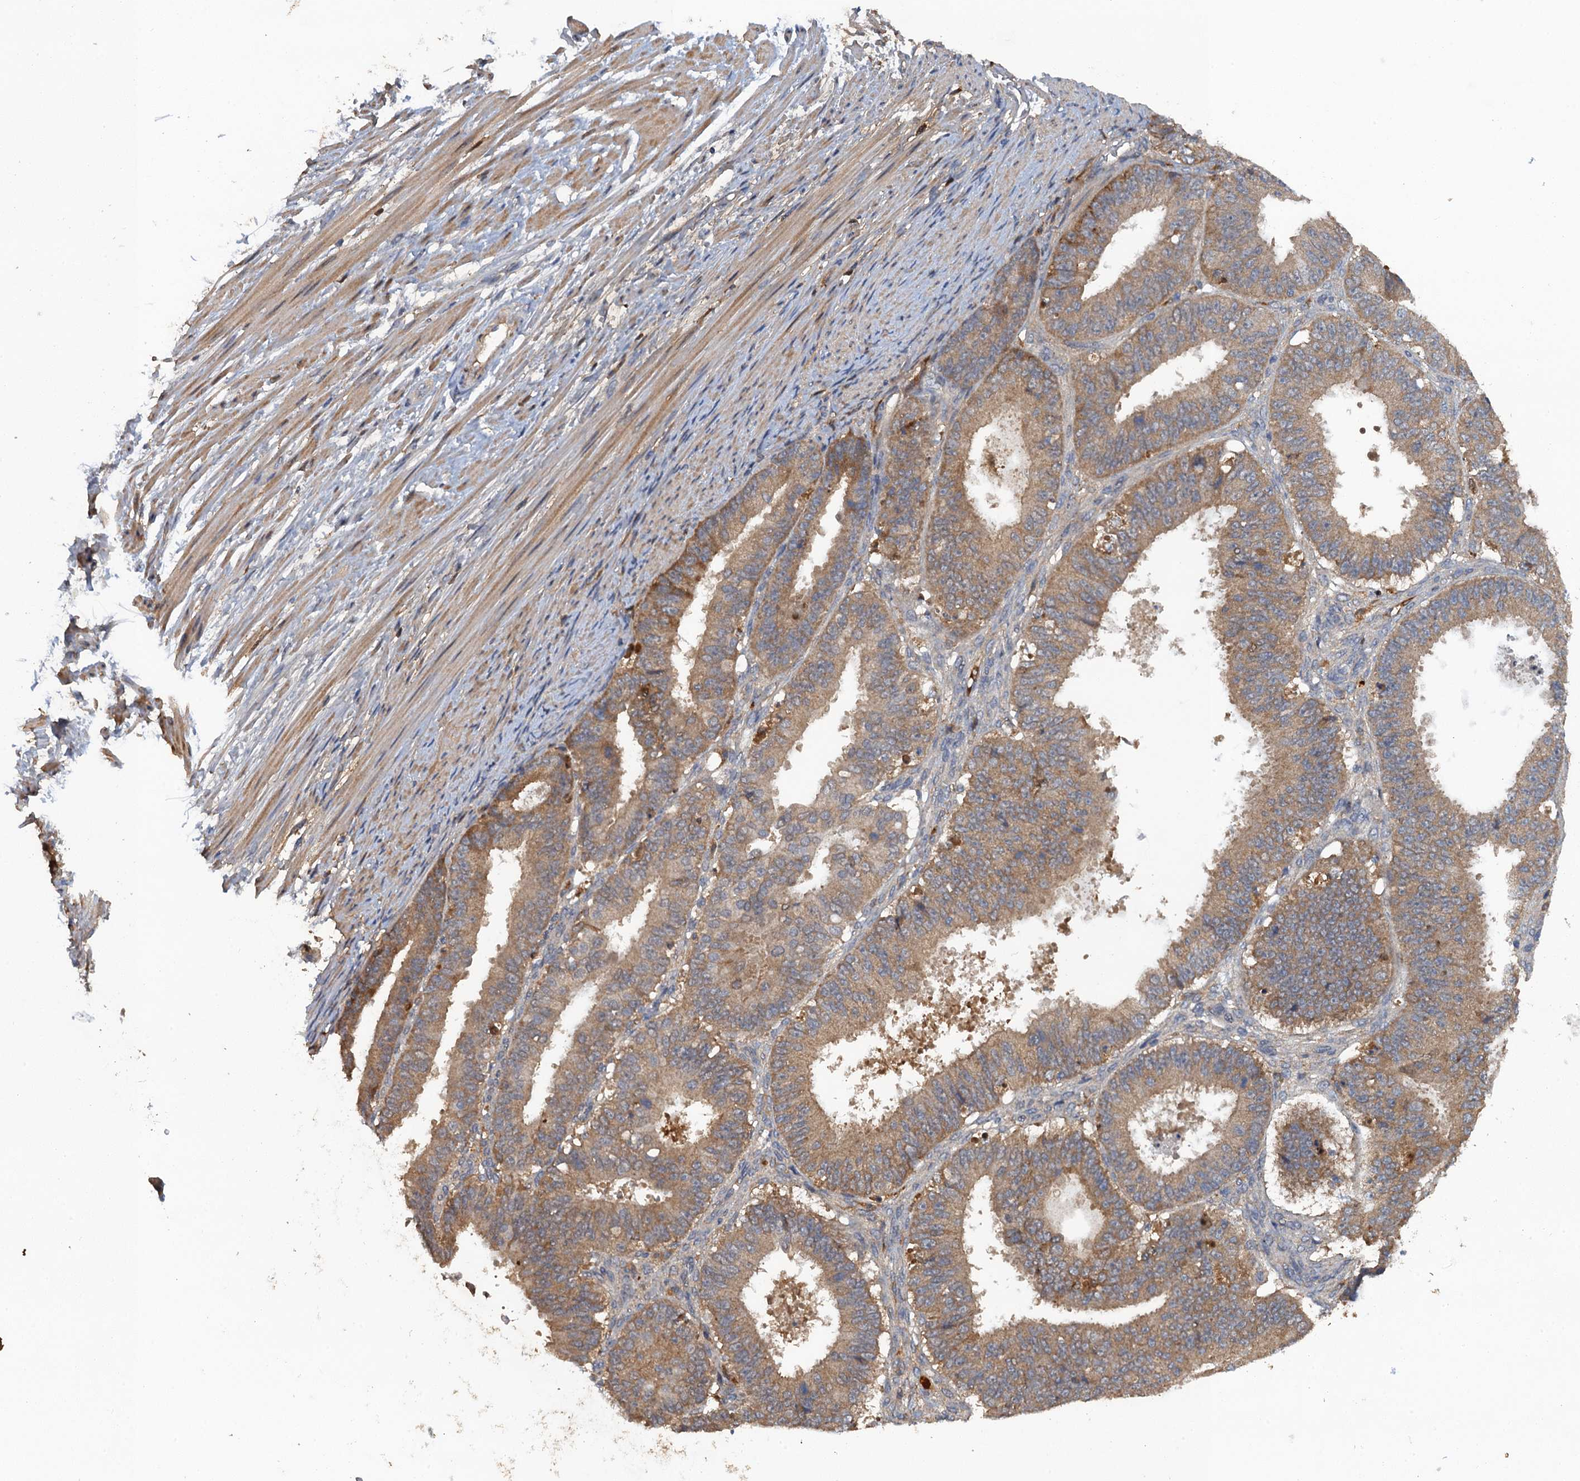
{"staining": {"intensity": "weak", "quantity": ">75%", "location": "cytoplasmic/membranous"}, "tissue": "ovarian cancer", "cell_type": "Tumor cells", "image_type": "cancer", "snomed": [{"axis": "morphology", "description": "Carcinoma, endometroid"}, {"axis": "topography", "description": "Appendix"}, {"axis": "topography", "description": "Ovary"}], "caption": "Protein expression analysis of ovarian cancer demonstrates weak cytoplasmic/membranous positivity in about >75% of tumor cells.", "gene": "HAPLN3", "patient": {"sex": "female", "age": 42}}